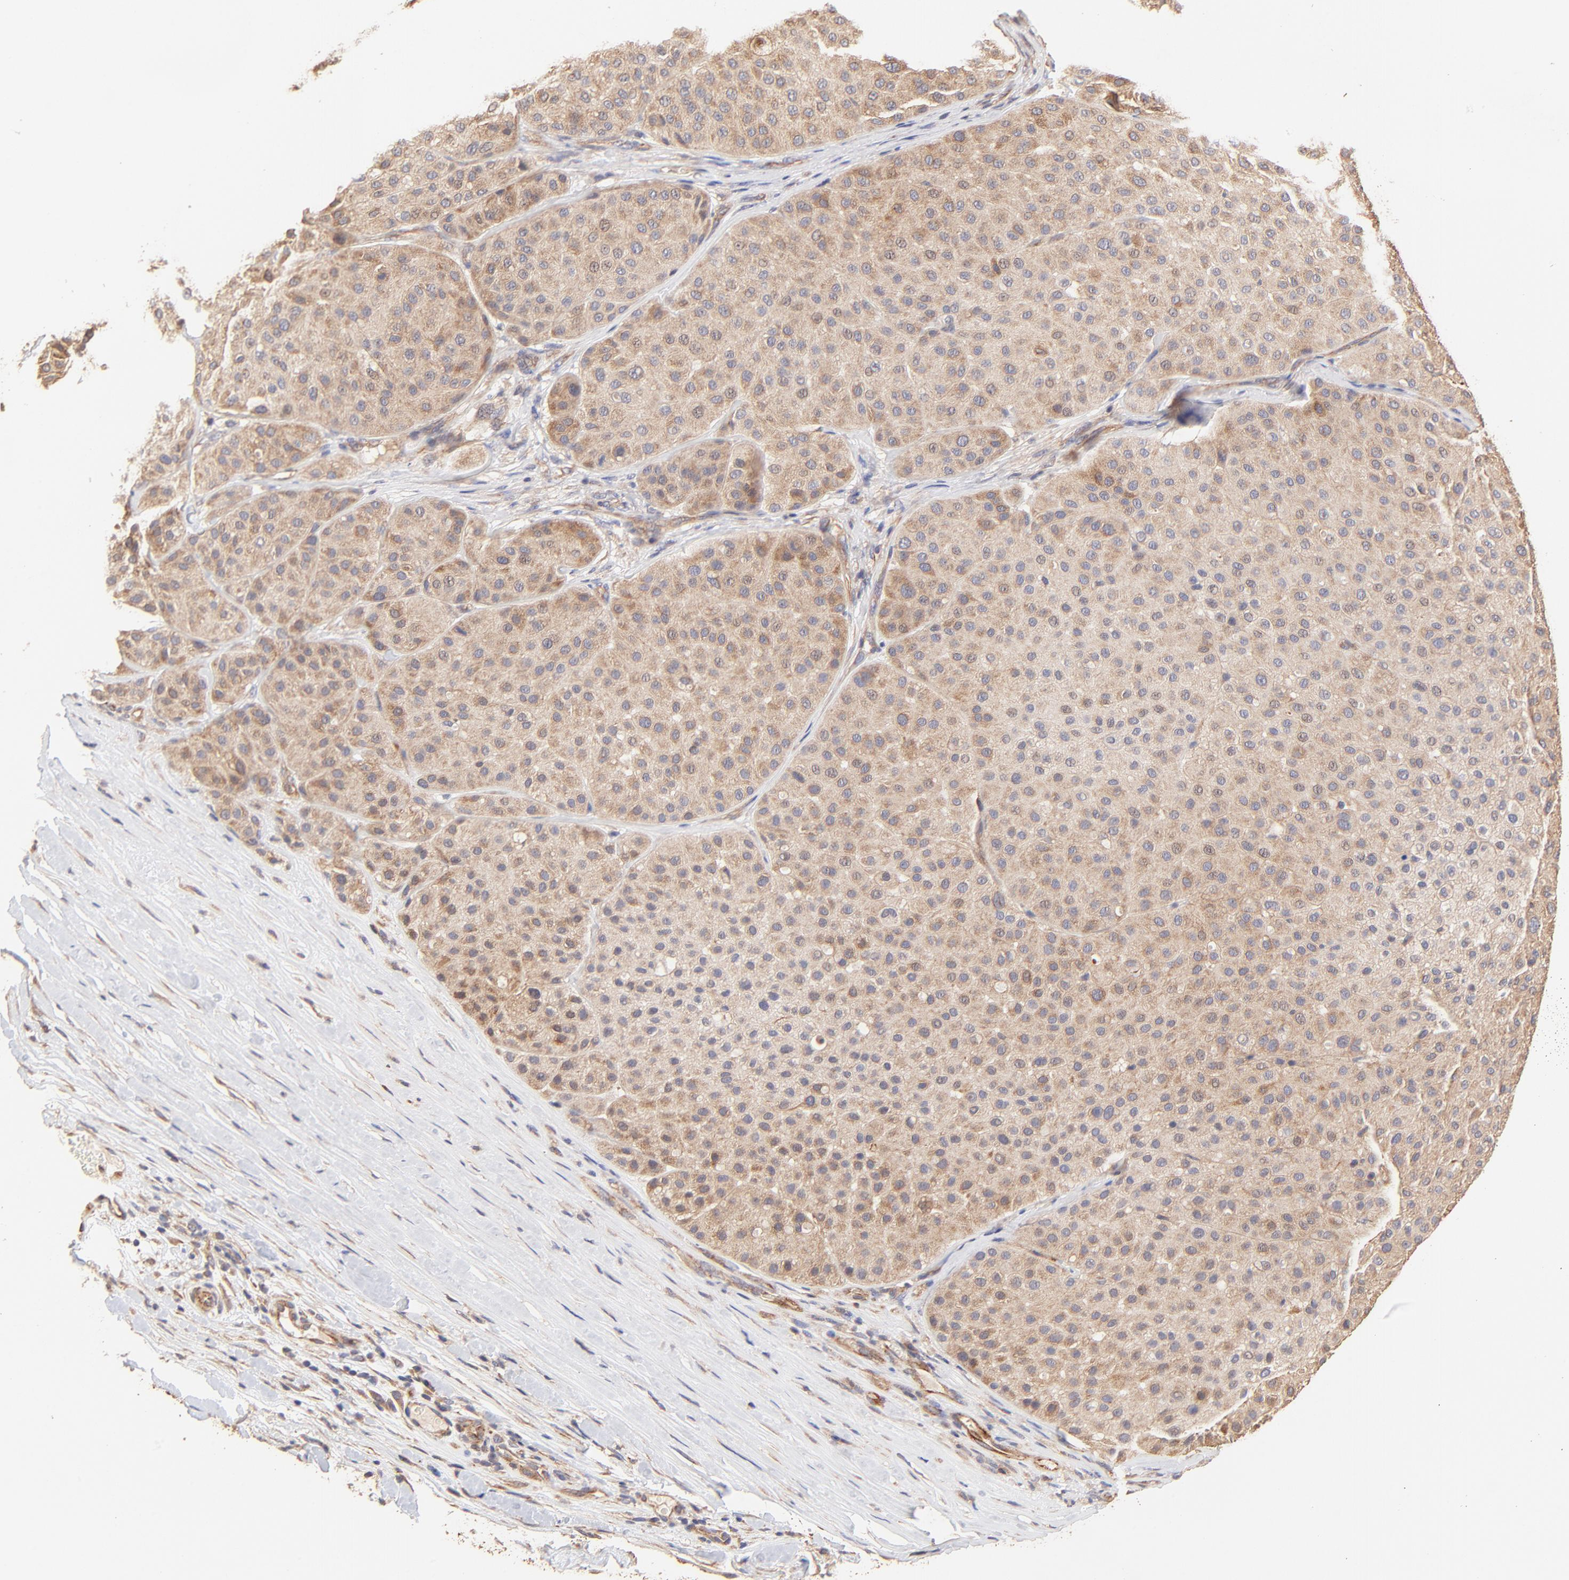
{"staining": {"intensity": "moderate", "quantity": ">75%", "location": "cytoplasmic/membranous"}, "tissue": "melanoma", "cell_type": "Tumor cells", "image_type": "cancer", "snomed": [{"axis": "morphology", "description": "Normal tissue, NOS"}, {"axis": "morphology", "description": "Malignant melanoma, Metastatic site"}, {"axis": "topography", "description": "Skin"}], "caption": "Tumor cells reveal moderate cytoplasmic/membranous expression in about >75% of cells in melanoma.", "gene": "TNFAIP3", "patient": {"sex": "male", "age": 41}}